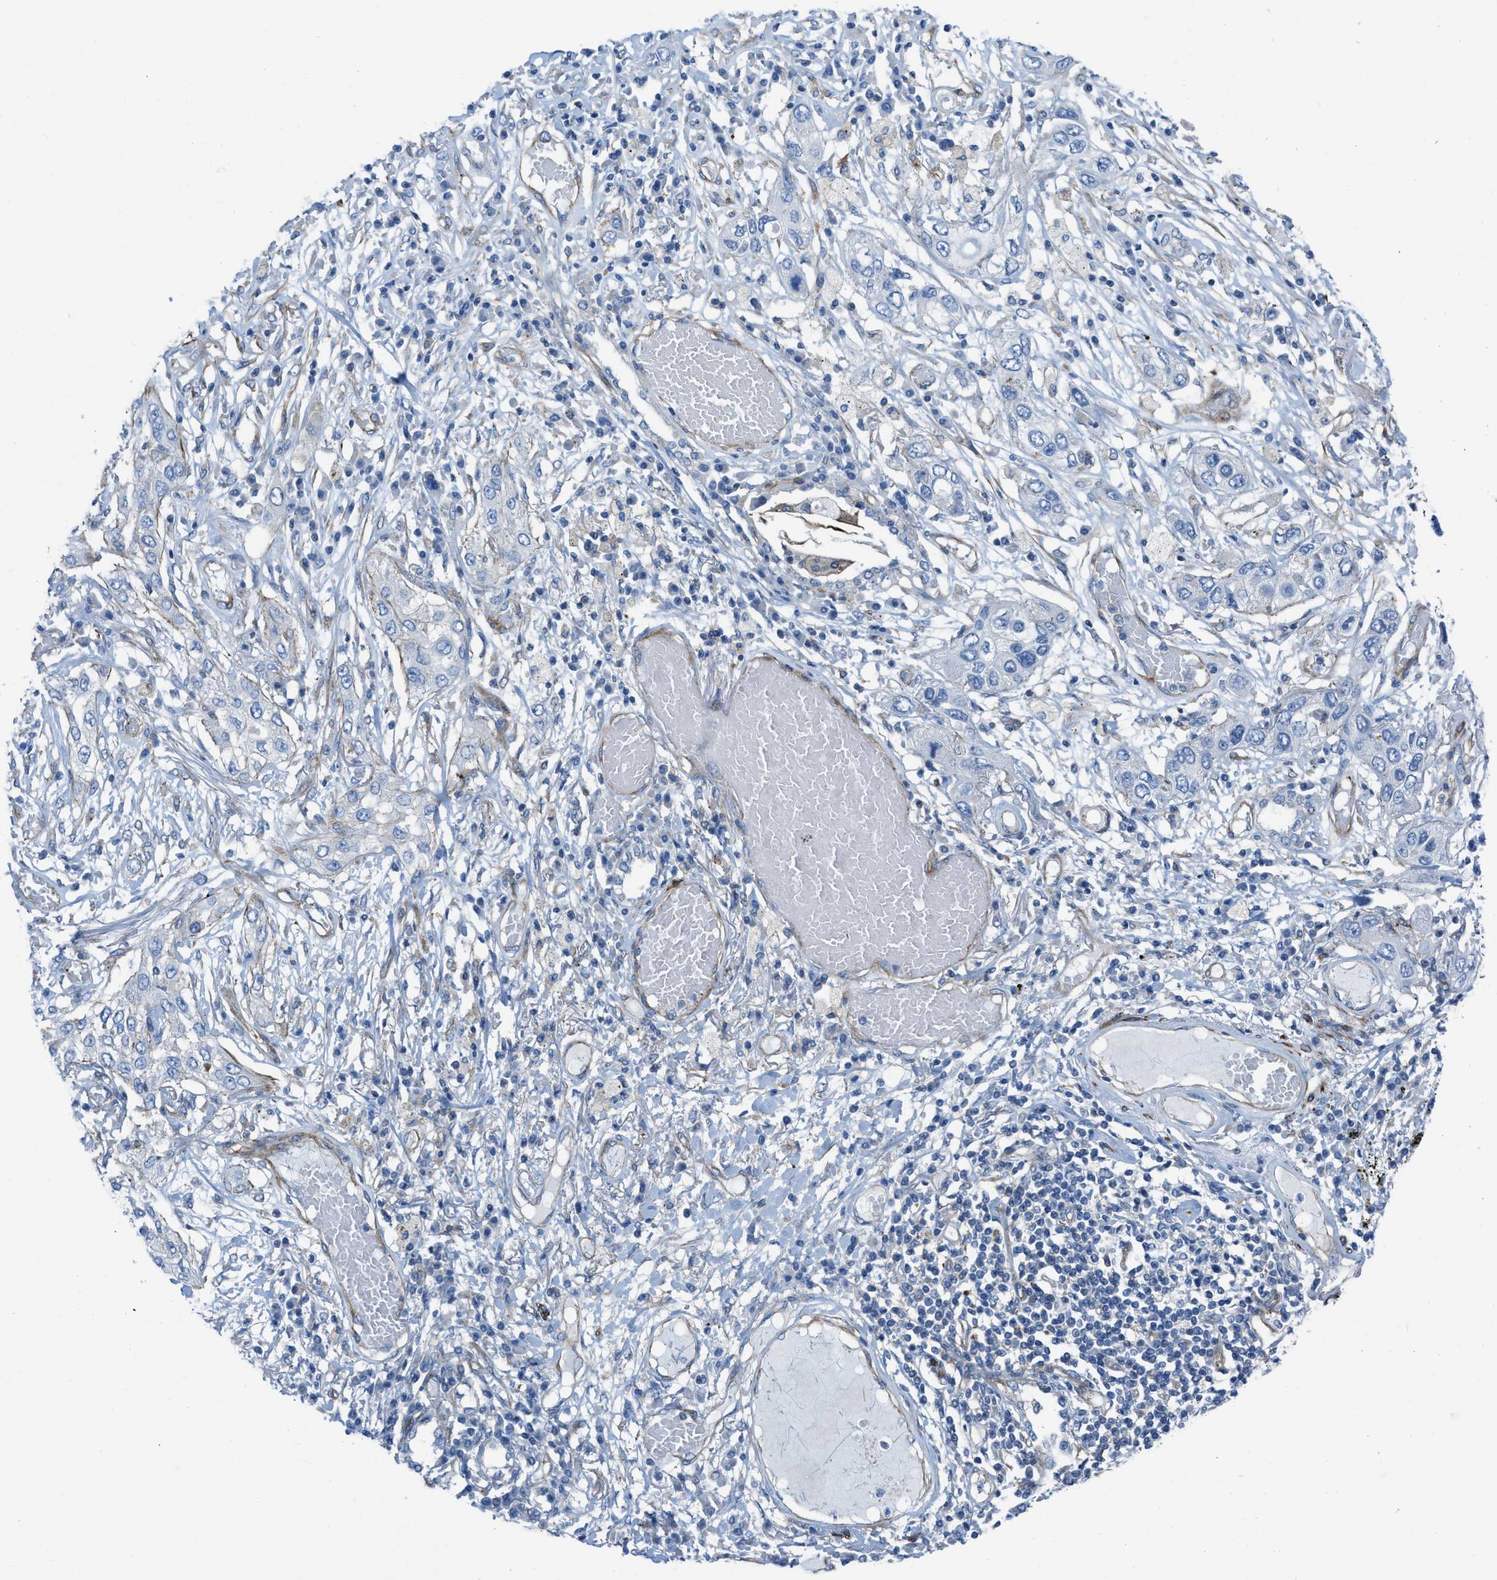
{"staining": {"intensity": "negative", "quantity": "none", "location": "none"}, "tissue": "lung cancer", "cell_type": "Tumor cells", "image_type": "cancer", "snomed": [{"axis": "morphology", "description": "Squamous cell carcinoma, NOS"}, {"axis": "topography", "description": "Lung"}], "caption": "Photomicrograph shows no protein staining in tumor cells of lung squamous cell carcinoma tissue. (DAB (3,3'-diaminobenzidine) IHC with hematoxylin counter stain).", "gene": "KCNH7", "patient": {"sex": "male", "age": 71}}